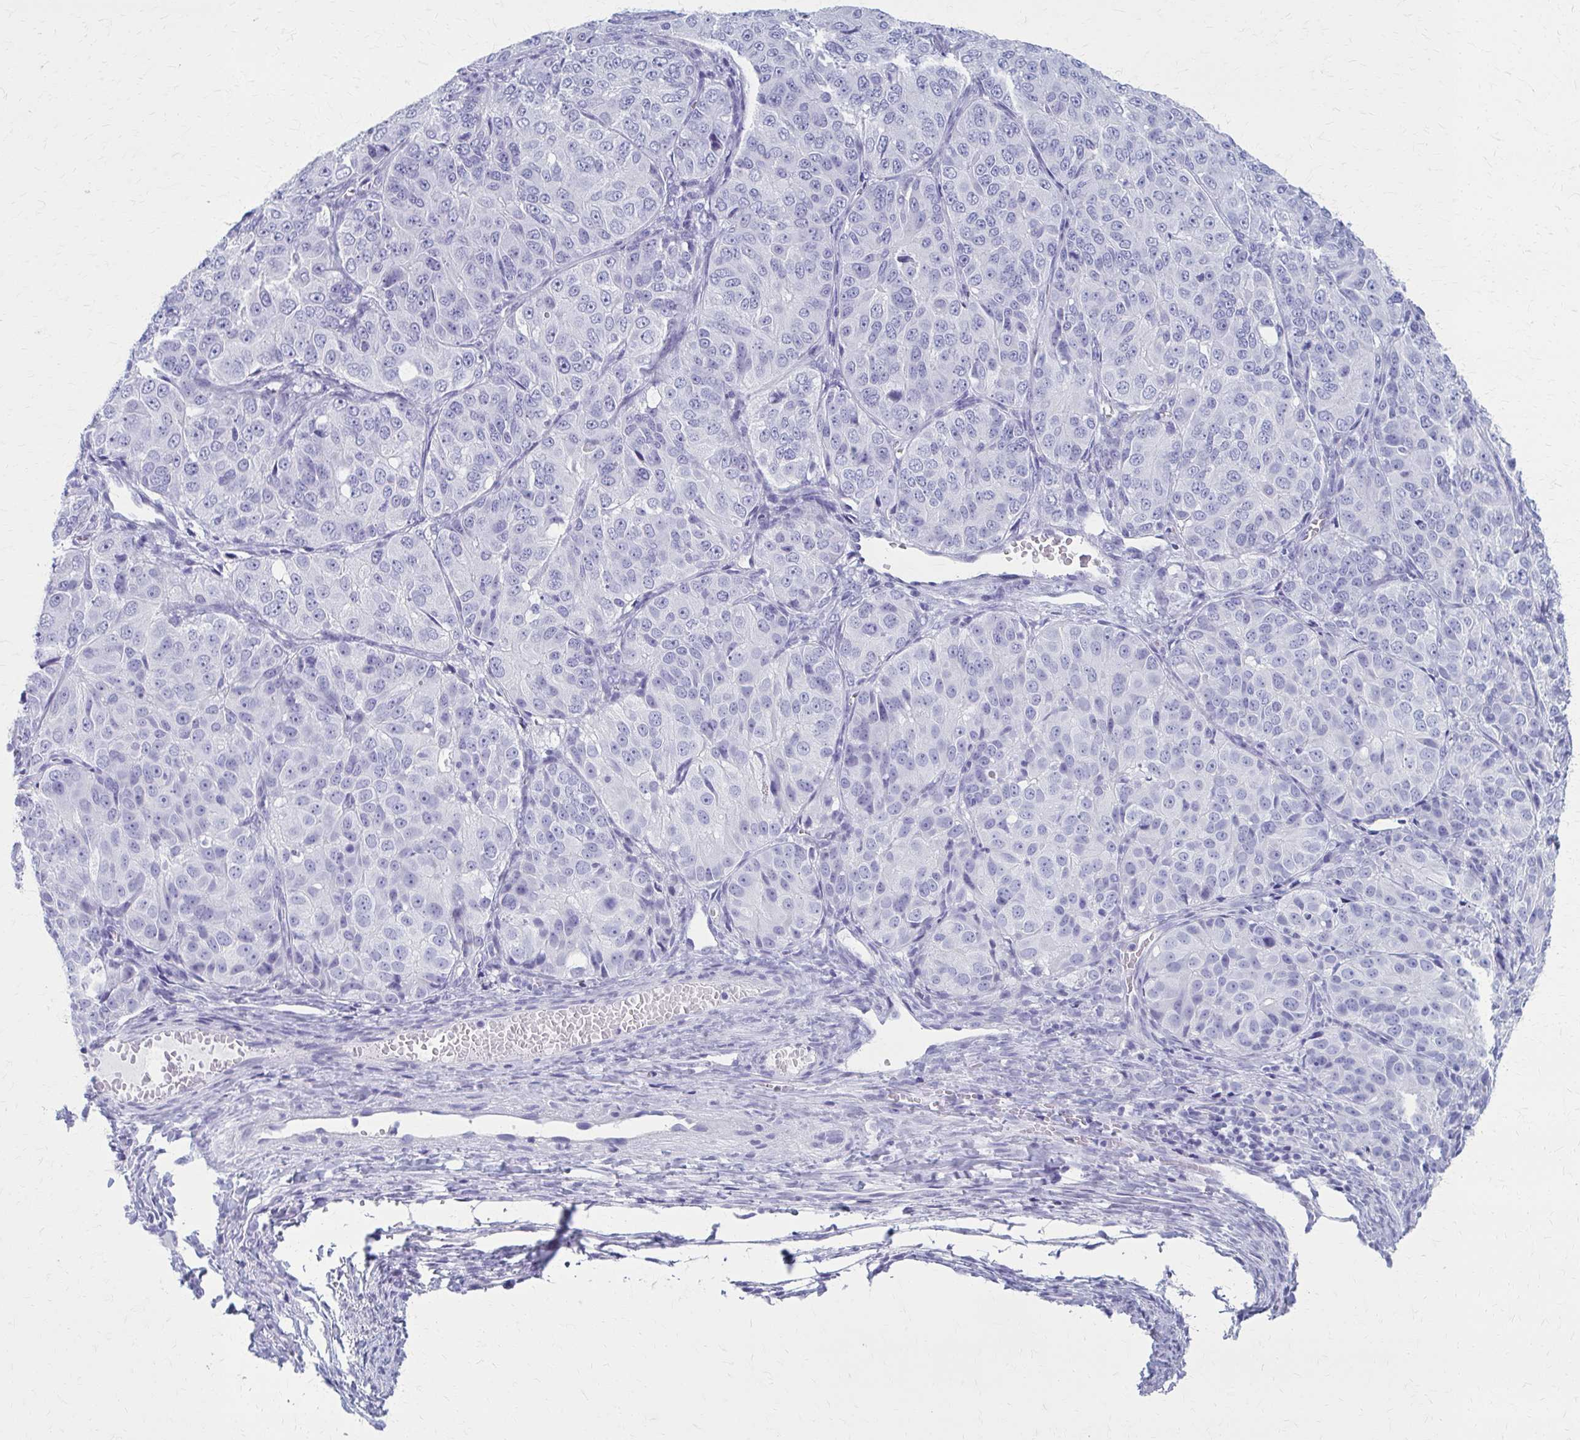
{"staining": {"intensity": "negative", "quantity": "none", "location": "none"}, "tissue": "ovarian cancer", "cell_type": "Tumor cells", "image_type": "cancer", "snomed": [{"axis": "morphology", "description": "Carcinoma, endometroid"}, {"axis": "topography", "description": "Ovary"}], "caption": "High magnification brightfield microscopy of endometroid carcinoma (ovarian) stained with DAB (3,3'-diaminobenzidine) (brown) and counterstained with hematoxylin (blue): tumor cells show no significant staining. The staining was performed using DAB to visualize the protein expression in brown, while the nuclei were stained in blue with hematoxylin (Magnification: 20x).", "gene": "CELF5", "patient": {"sex": "female", "age": 51}}